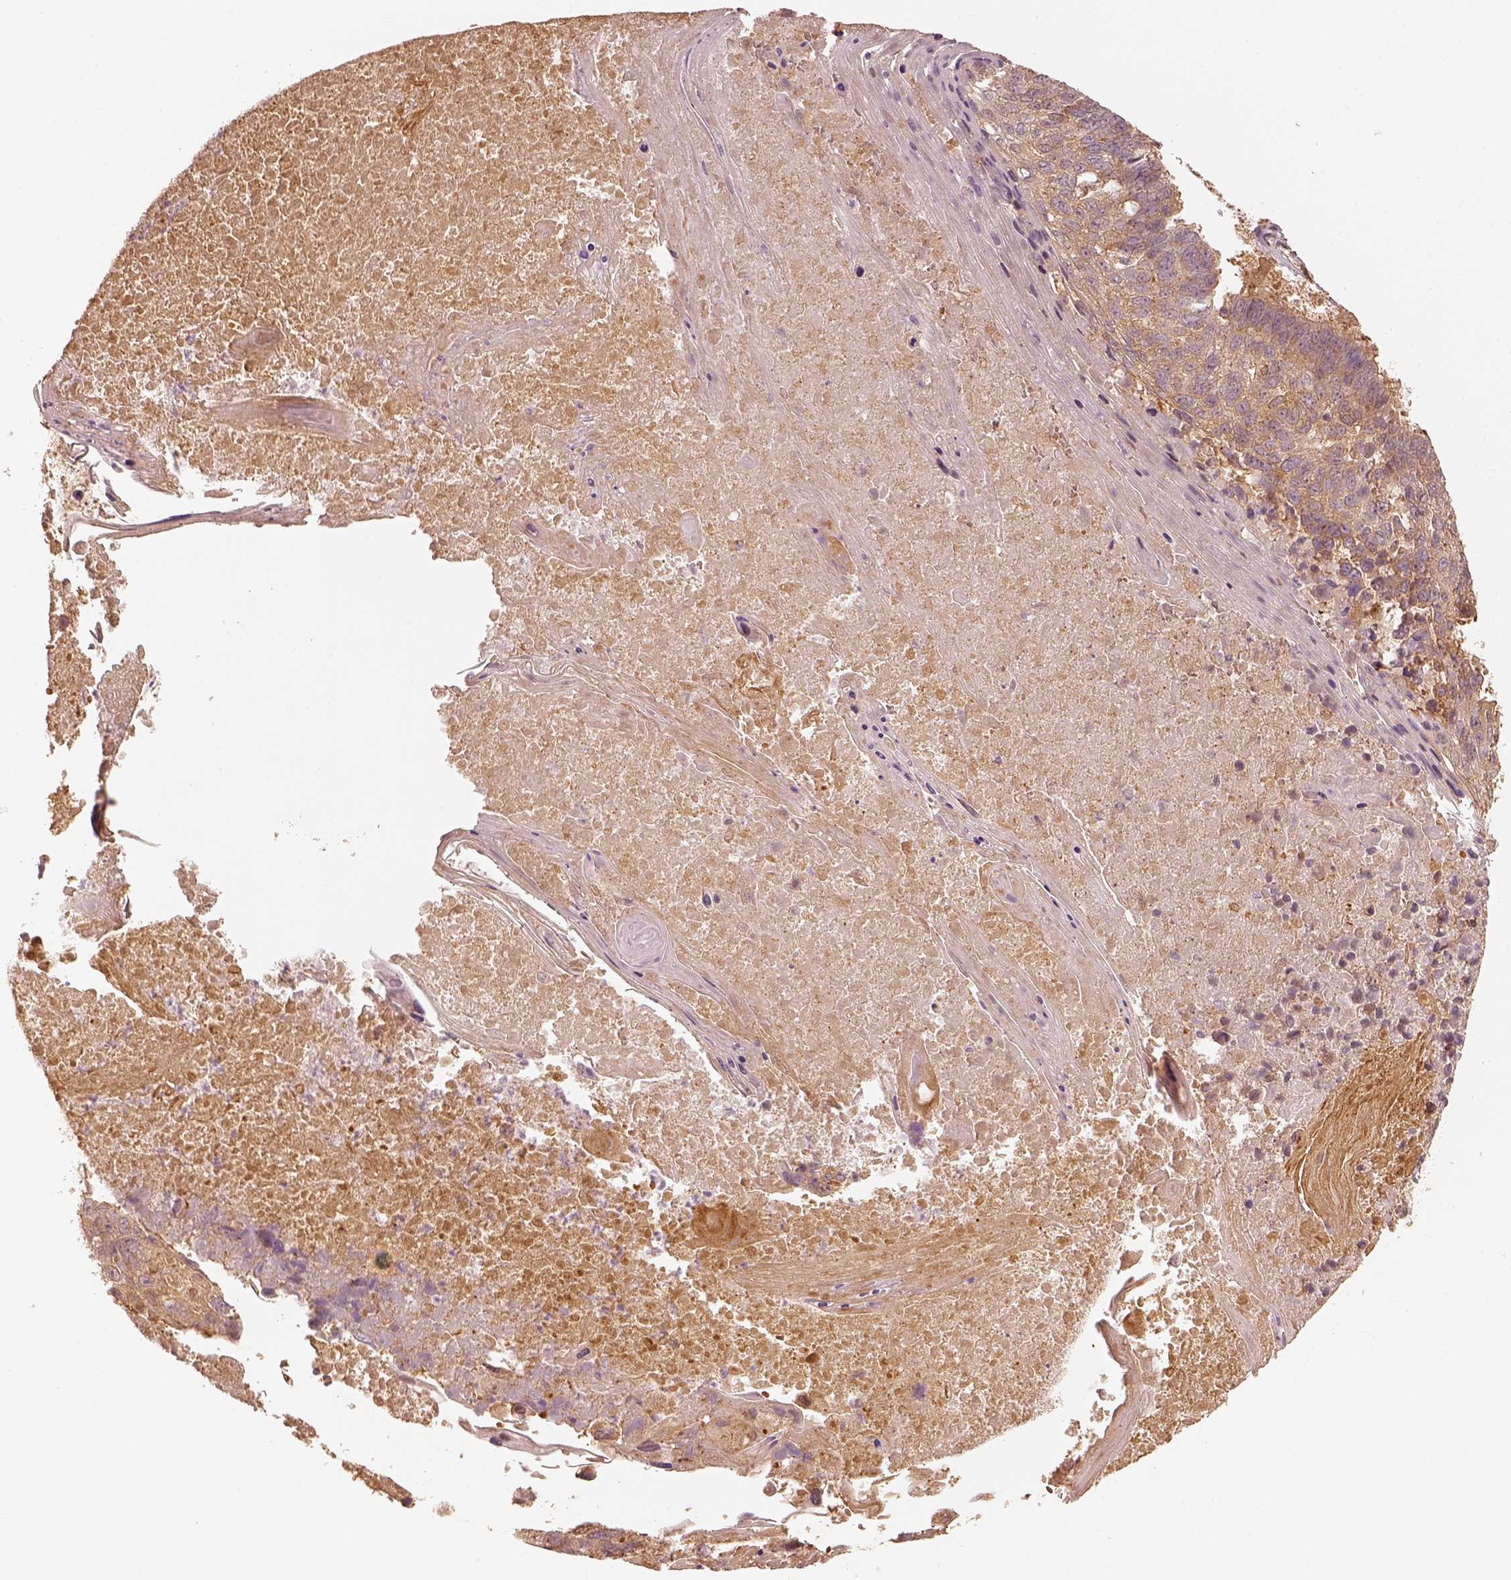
{"staining": {"intensity": "moderate", "quantity": ">75%", "location": "cytoplasmic/membranous"}, "tissue": "lung cancer", "cell_type": "Tumor cells", "image_type": "cancer", "snomed": [{"axis": "morphology", "description": "Squamous cell carcinoma, NOS"}, {"axis": "topography", "description": "Lung"}], "caption": "DAB immunohistochemical staining of squamous cell carcinoma (lung) shows moderate cytoplasmic/membranous protein staining in about >75% of tumor cells. The protein of interest is stained brown, and the nuclei are stained in blue (DAB (3,3'-diaminobenzidine) IHC with brightfield microscopy, high magnification).", "gene": "FSCN1", "patient": {"sex": "male", "age": 73}}